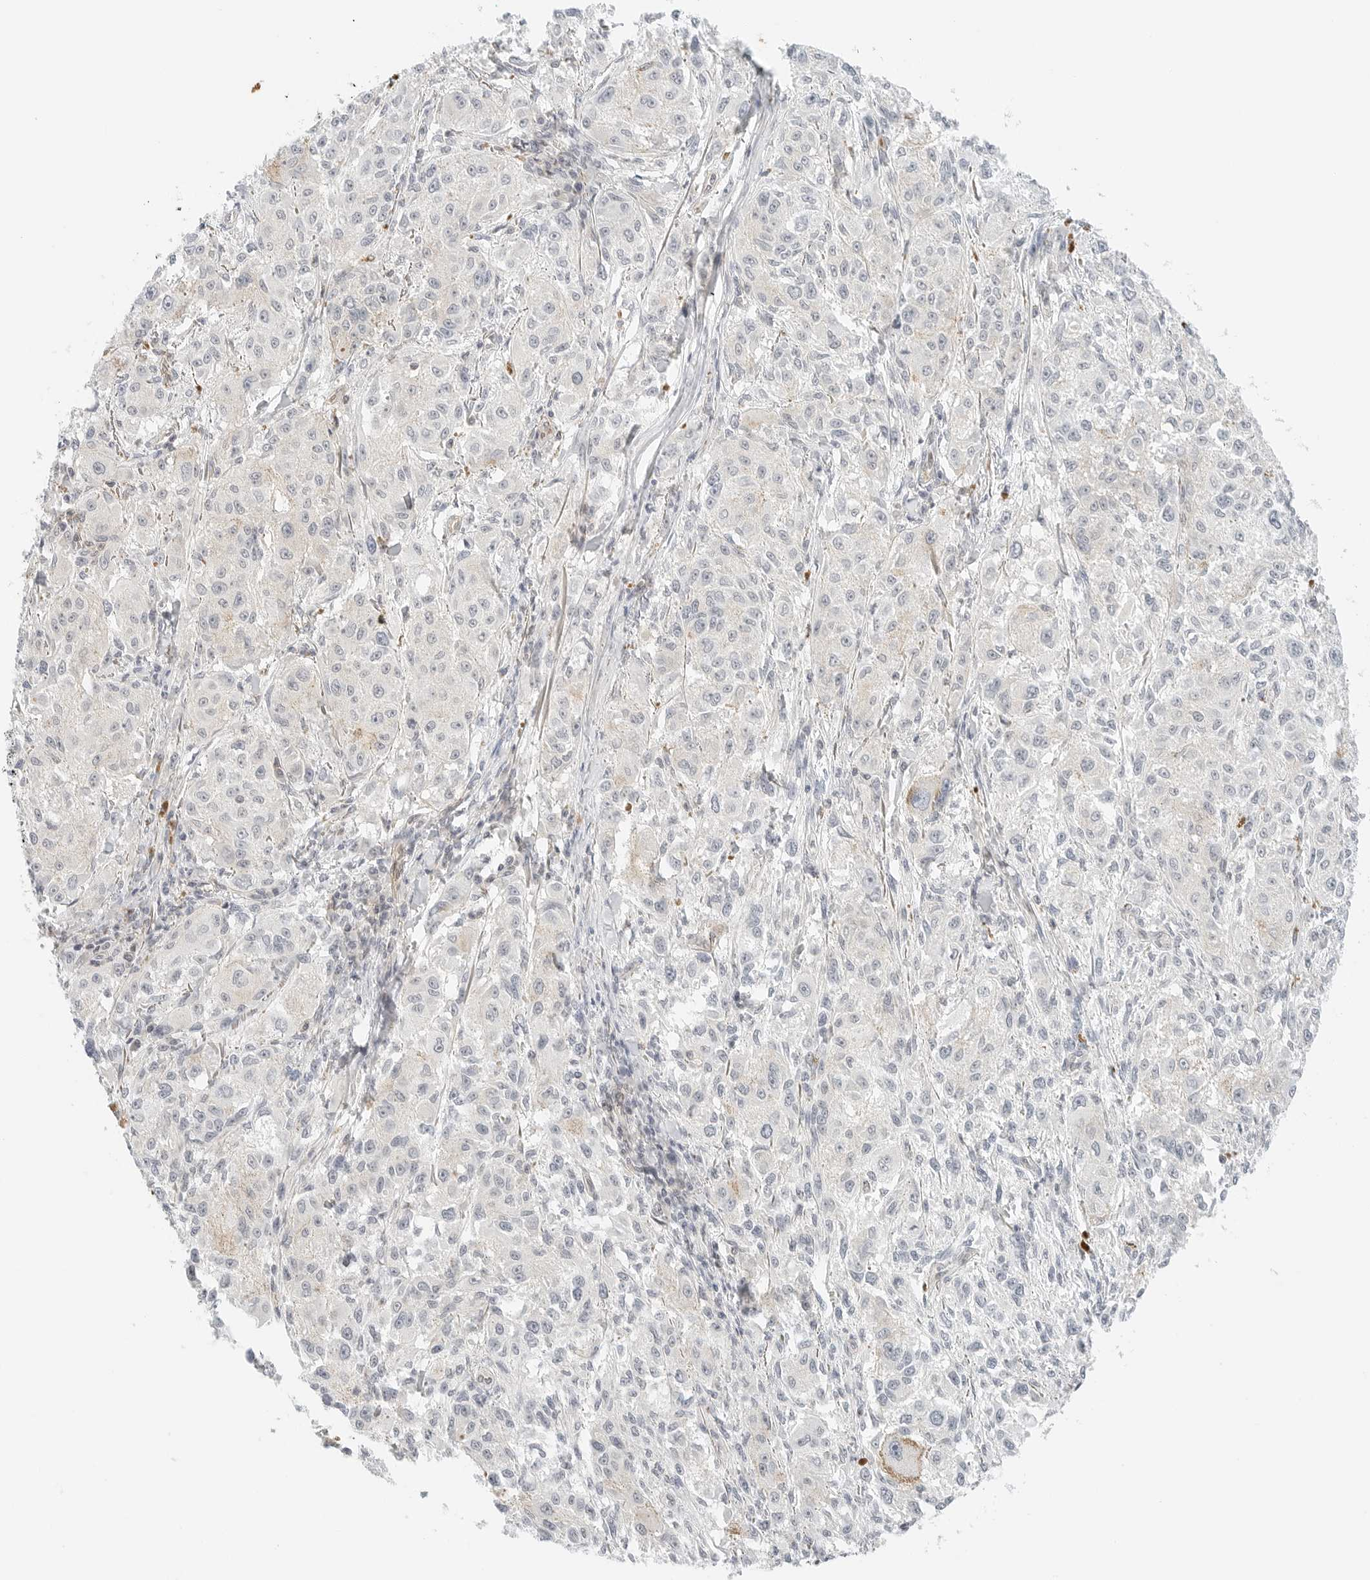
{"staining": {"intensity": "negative", "quantity": "none", "location": "none"}, "tissue": "melanoma", "cell_type": "Tumor cells", "image_type": "cancer", "snomed": [{"axis": "morphology", "description": "Necrosis, NOS"}, {"axis": "morphology", "description": "Malignant melanoma, NOS"}, {"axis": "topography", "description": "Skin"}], "caption": "Immunohistochemistry (IHC) of malignant melanoma demonstrates no positivity in tumor cells. (Brightfield microscopy of DAB immunohistochemistry (IHC) at high magnification).", "gene": "IQCC", "patient": {"sex": "female", "age": 87}}